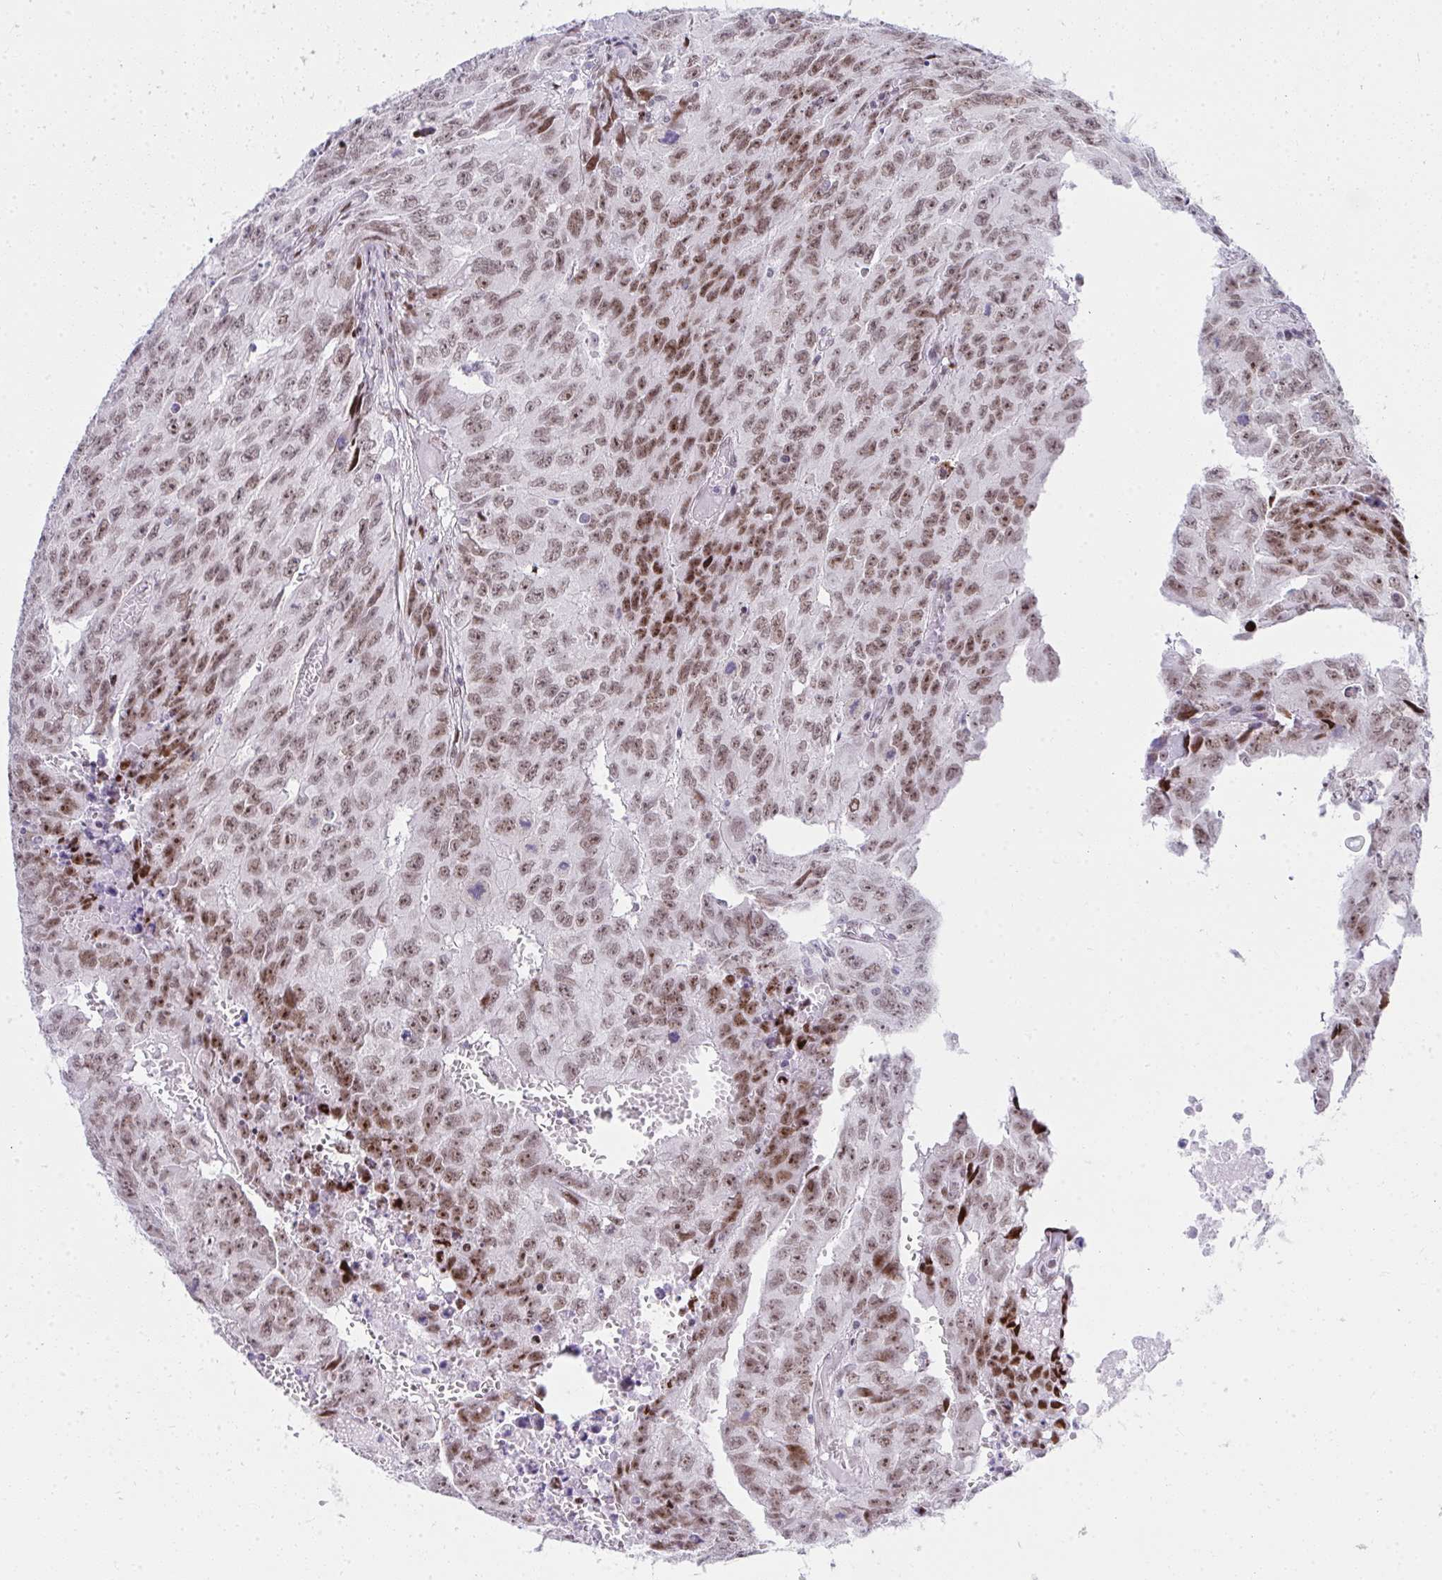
{"staining": {"intensity": "moderate", "quantity": ">75%", "location": "nuclear"}, "tissue": "testis cancer", "cell_type": "Tumor cells", "image_type": "cancer", "snomed": [{"axis": "morphology", "description": "Carcinoma, Embryonal, NOS"}, {"axis": "morphology", "description": "Teratoma, malignant, NOS"}, {"axis": "topography", "description": "Testis"}], "caption": "The immunohistochemical stain labels moderate nuclear expression in tumor cells of testis embryonal carcinoma tissue. (DAB (3,3'-diaminobenzidine) IHC, brown staining for protein, blue staining for nuclei).", "gene": "GLDN", "patient": {"sex": "male", "age": 24}}